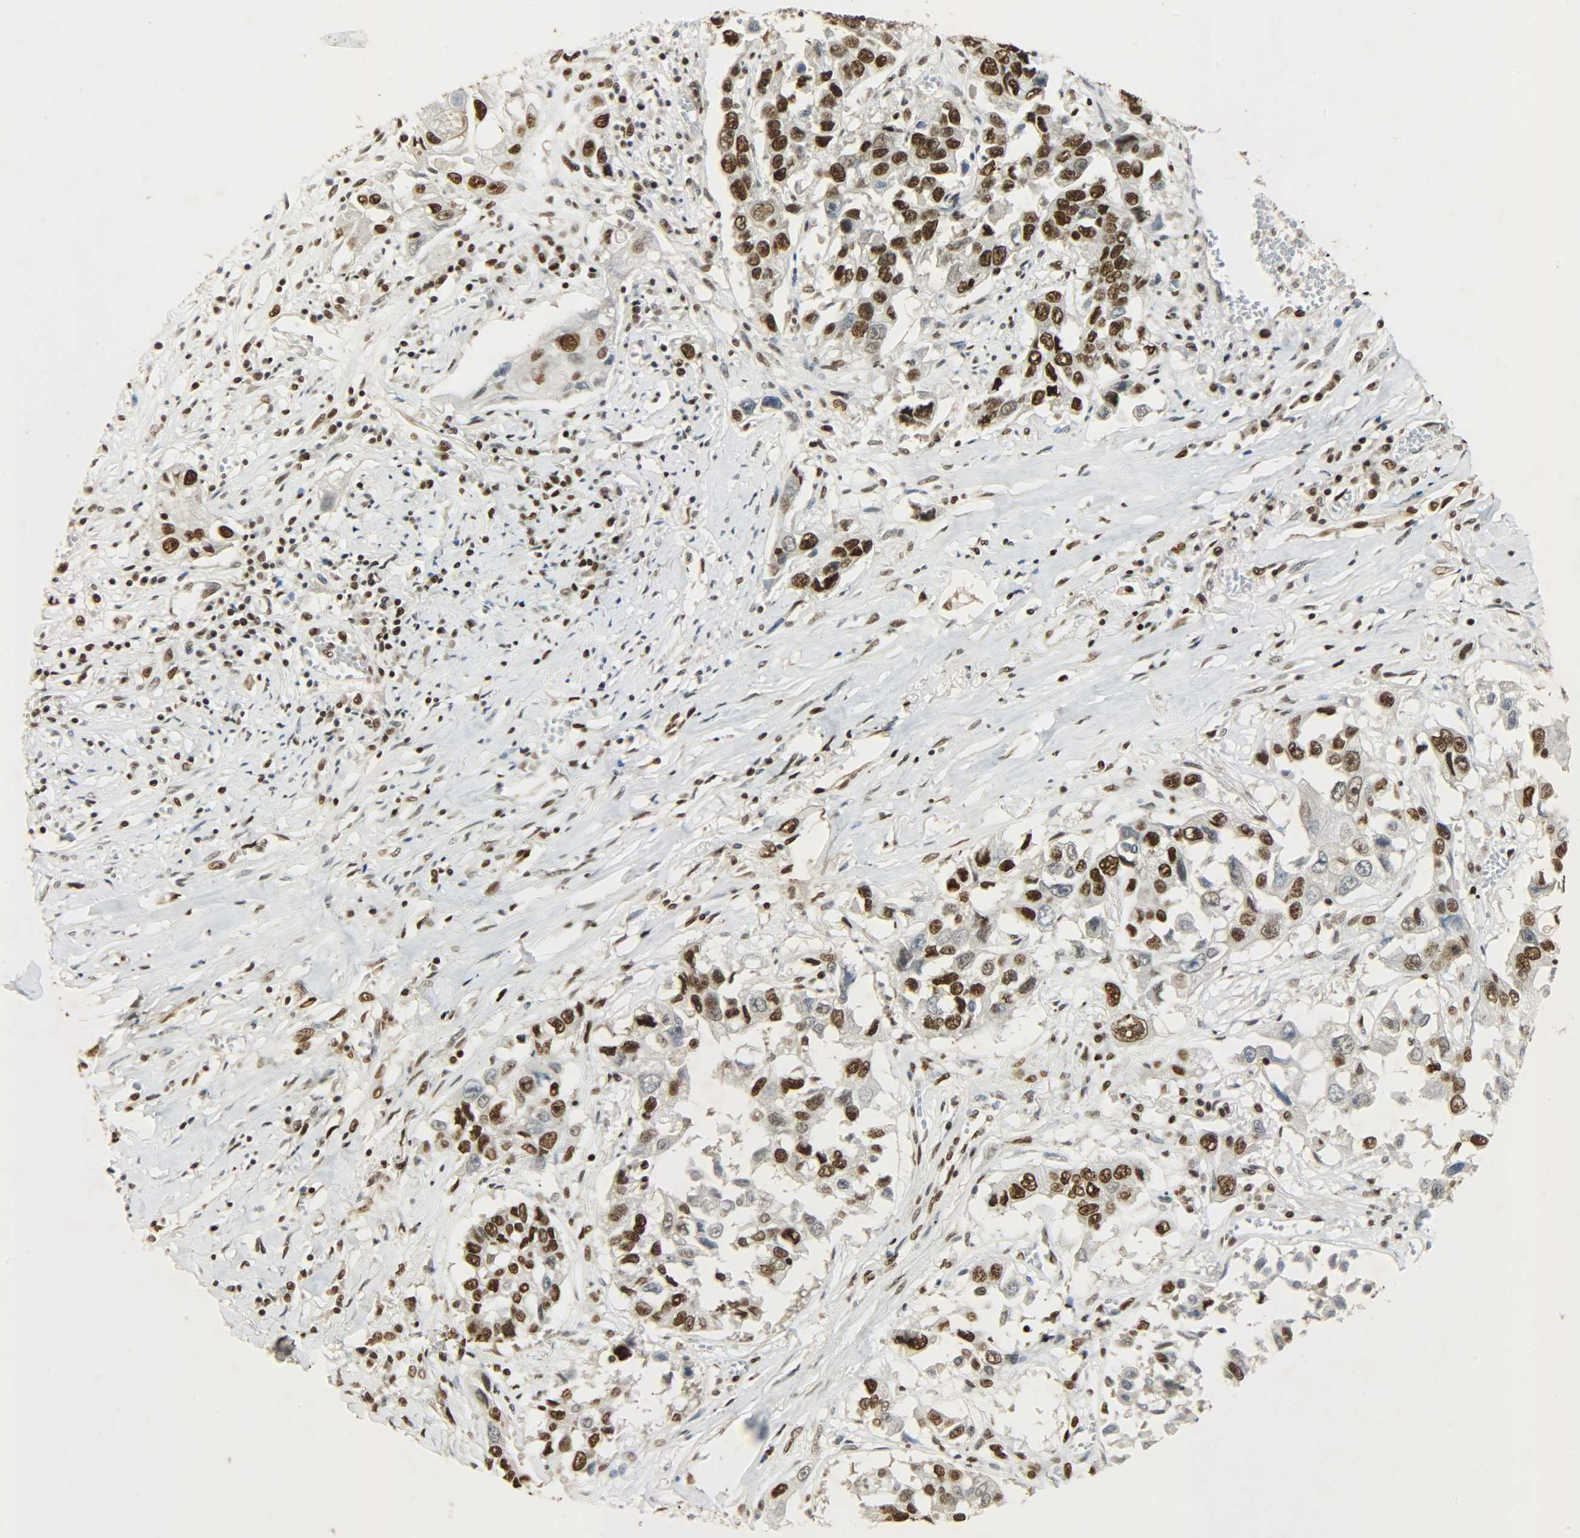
{"staining": {"intensity": "strong", "quantity": ">75%", "location": "nuclear"}, "tissue": "lung cancer", "cell_type": "Tumor cells", "image_type": "cancer", "snomed": [{"axis": "morphology", "description": "Squamous cell carcinoma, NOS"}, {"axis": "topography", "description": "Lung"}], "caption": "Human lung cancer (squamous cell carcinoma) stained with a protein marker demonstrates strong staining in tumor cells.", "gene": "KHDRBS1", "patient": {"sex": "male", "age": 71}}